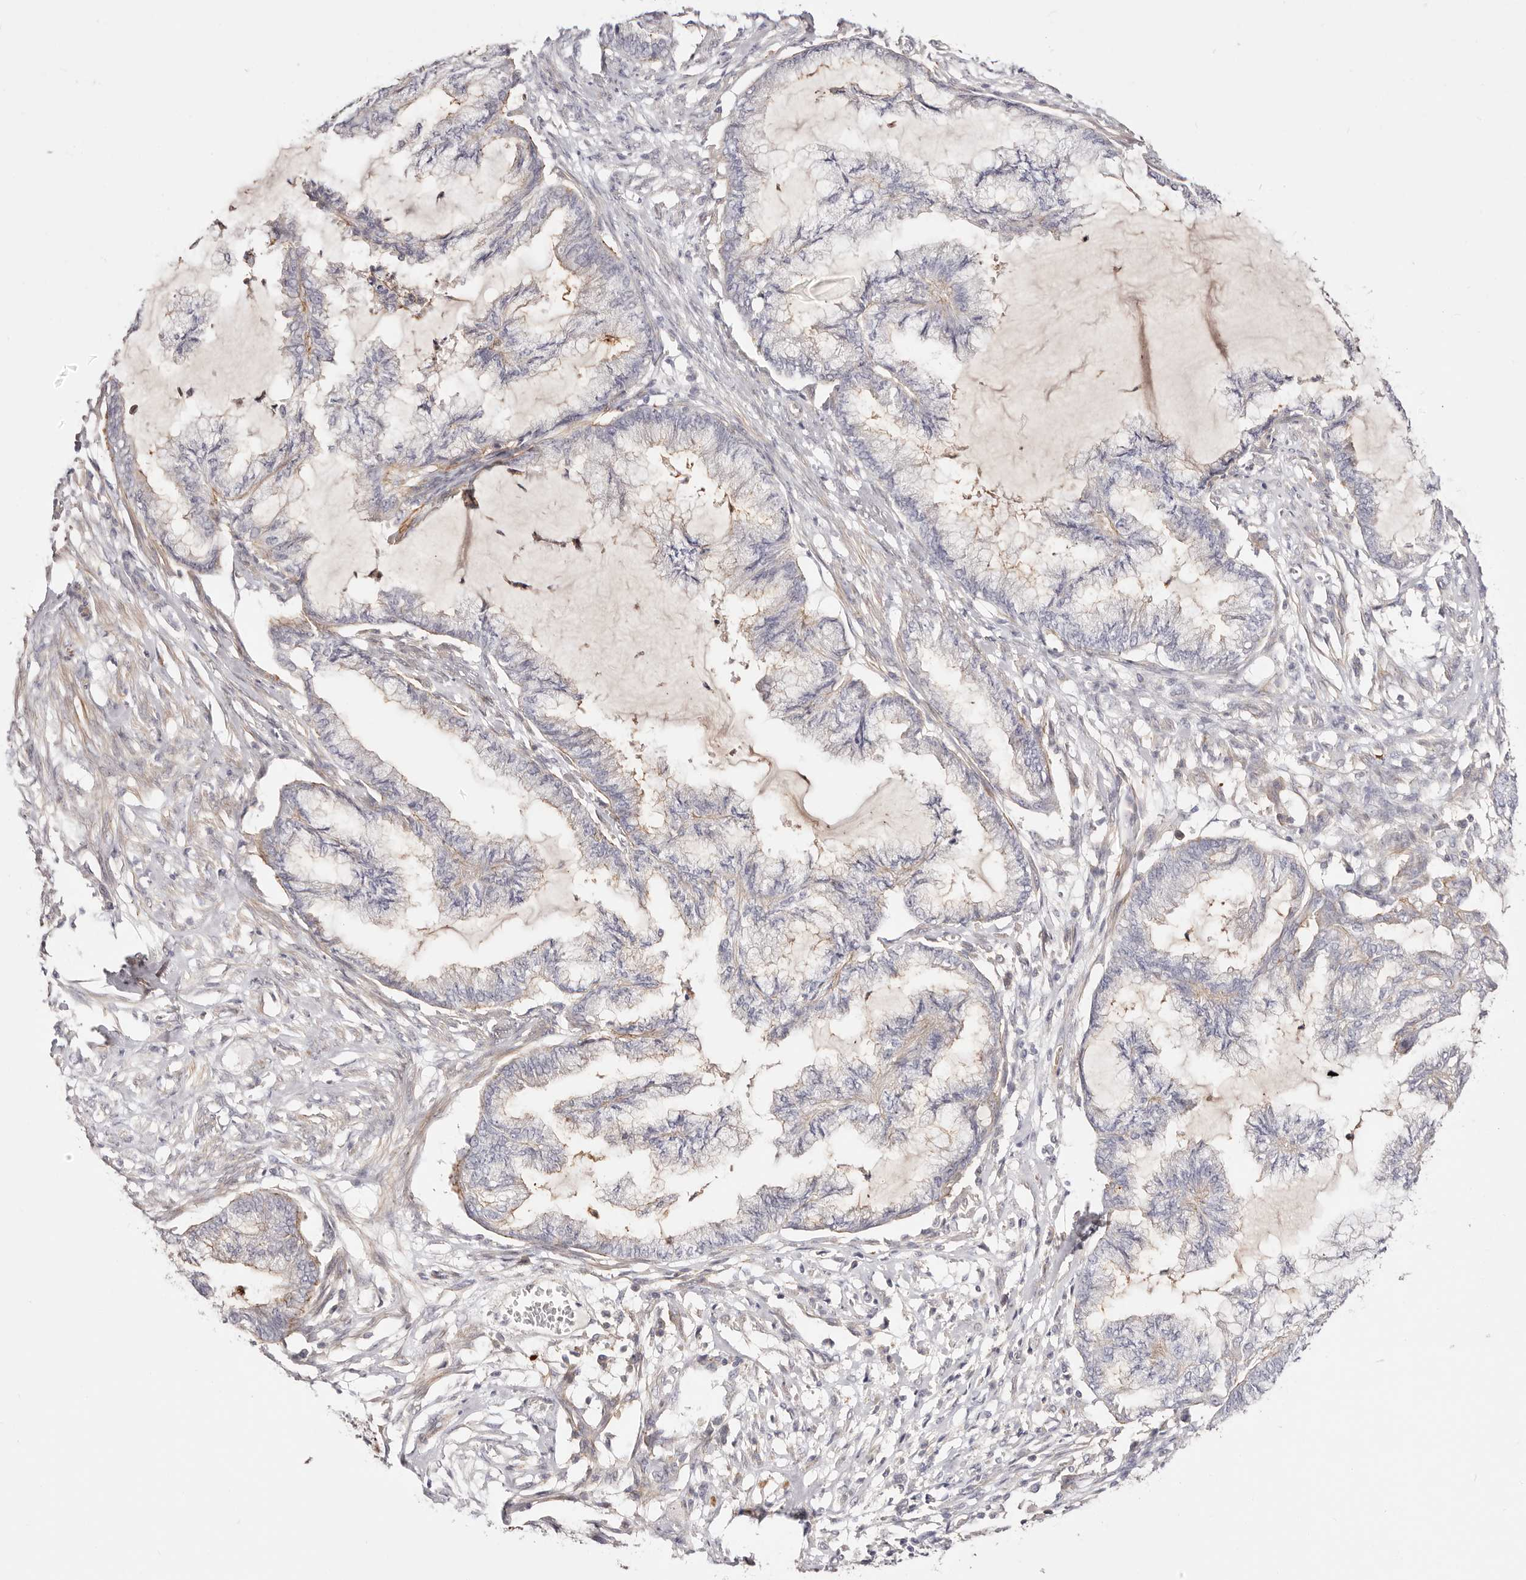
{"staining": {"intensity": "negative", "quantity": "none", "location": "none"}, "tissue": "endometrial cancer", "cell_type": "Tumor cells", "image_type": "cancer", "snomed": [{"axis": "morphology", "description": "Adenocarcinoma, NOS"}, {"axis": "topography", "description": "Endometrium"}], "caption": "Immunohistochemical staining of human endometrial cancer shows no significant positivity in tumor cells.", "gene": "SLC35B2", "patient": {"sex": "female", "age": 86}}